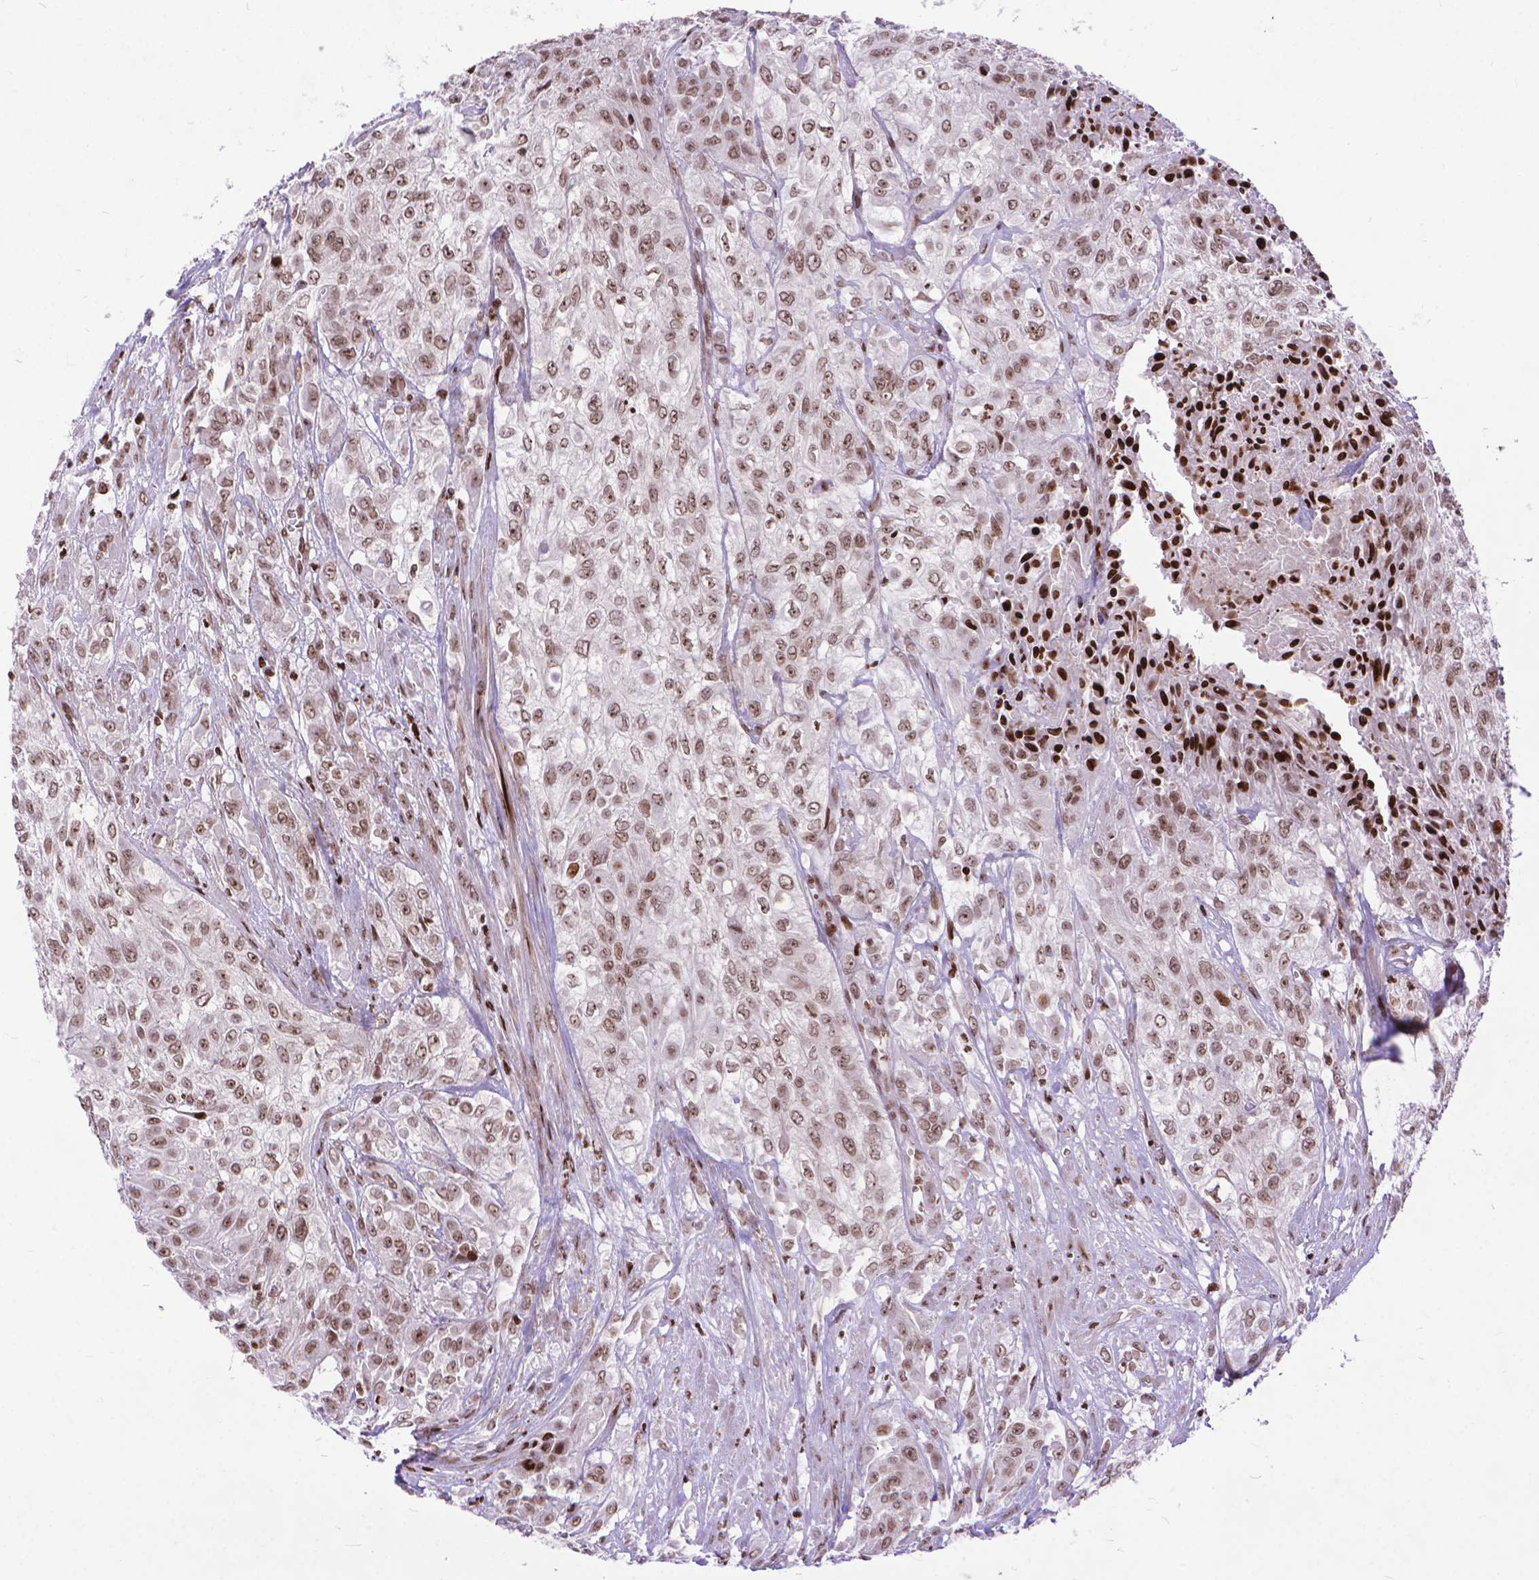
{"staining": {"intensity": "weak", "quantity": ">75%", "location": "nuclear"}, "tissue": "urothelial cancer", "cell_type": "Tumor cells", "image_type": "cancer", "snomed": [{"axis": "morphology", "description": "Urothelial carcinoma, High grade"}, {"axis": "topography", "description": "Urinary bladder"}], "caption": "This is an image of IHC staining of urothelial cancer, which shows weak staining in the nuclear of tumor cells.", "gene": "AMER1", "patient": {"sex": "male", "age": 57}}